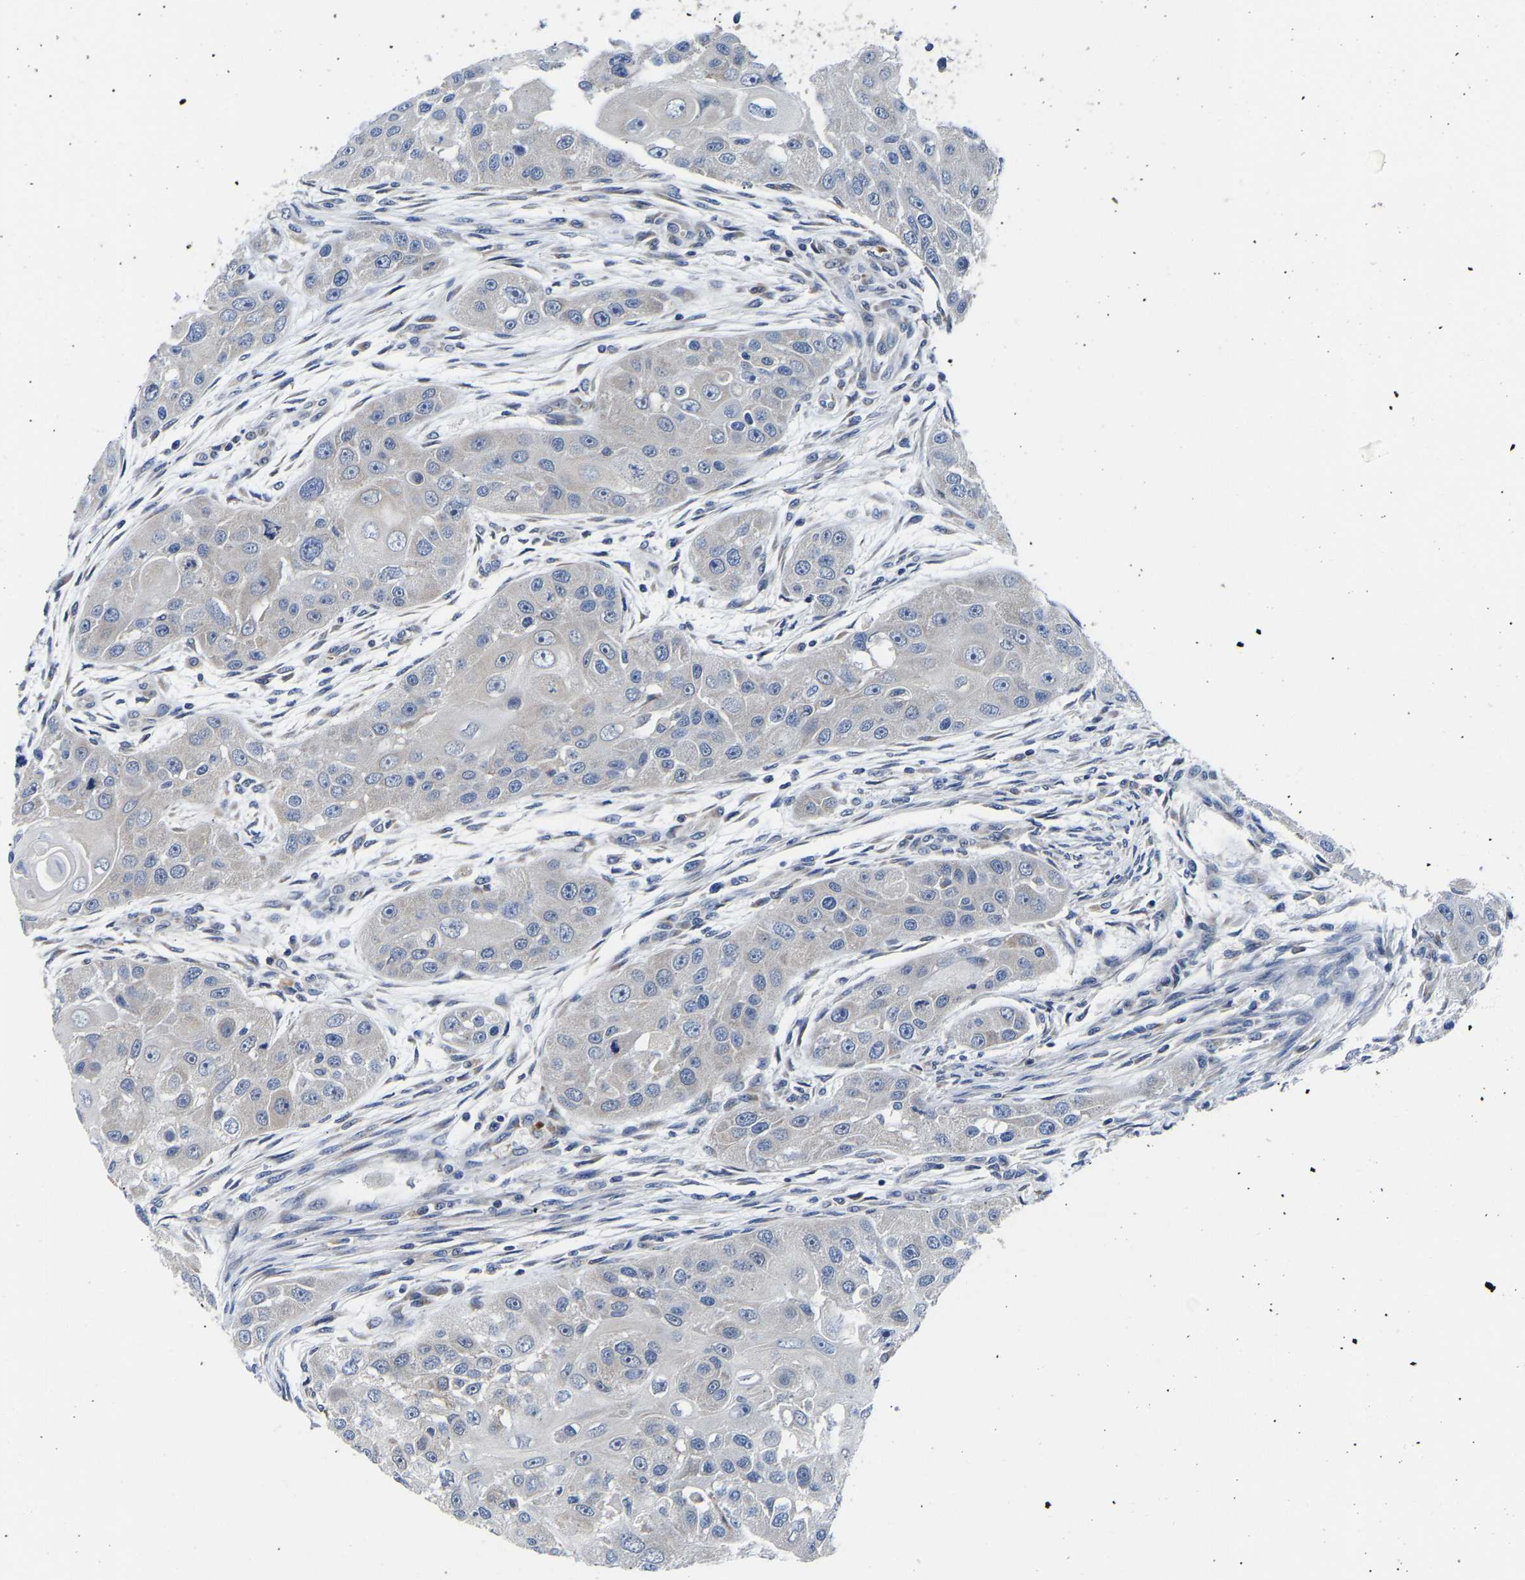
{"staining": {"intensity": "negative", "quantity": "none", "location": "none"}, "tissue": "head and neck cancer", "cell_type": "Tumor cells", "image_type": "cancer", "snomed": [{"axis": "morphology", "description": "Normal tissue, NOS"}, {"axis": "morphology", "description": "Squamous cell carcinoma, NOS"}, {"axis": "topography", "description": "Skeletal muscle"}, {"axis": "topography", "description": "Head-Neck"}], "caption": "IHC of human head and neck cancer (squamous cell carcinoma) displays no staining in tumor cells.", "gene": "RINT1", "patient": {"sex": "male", "age": 51}}